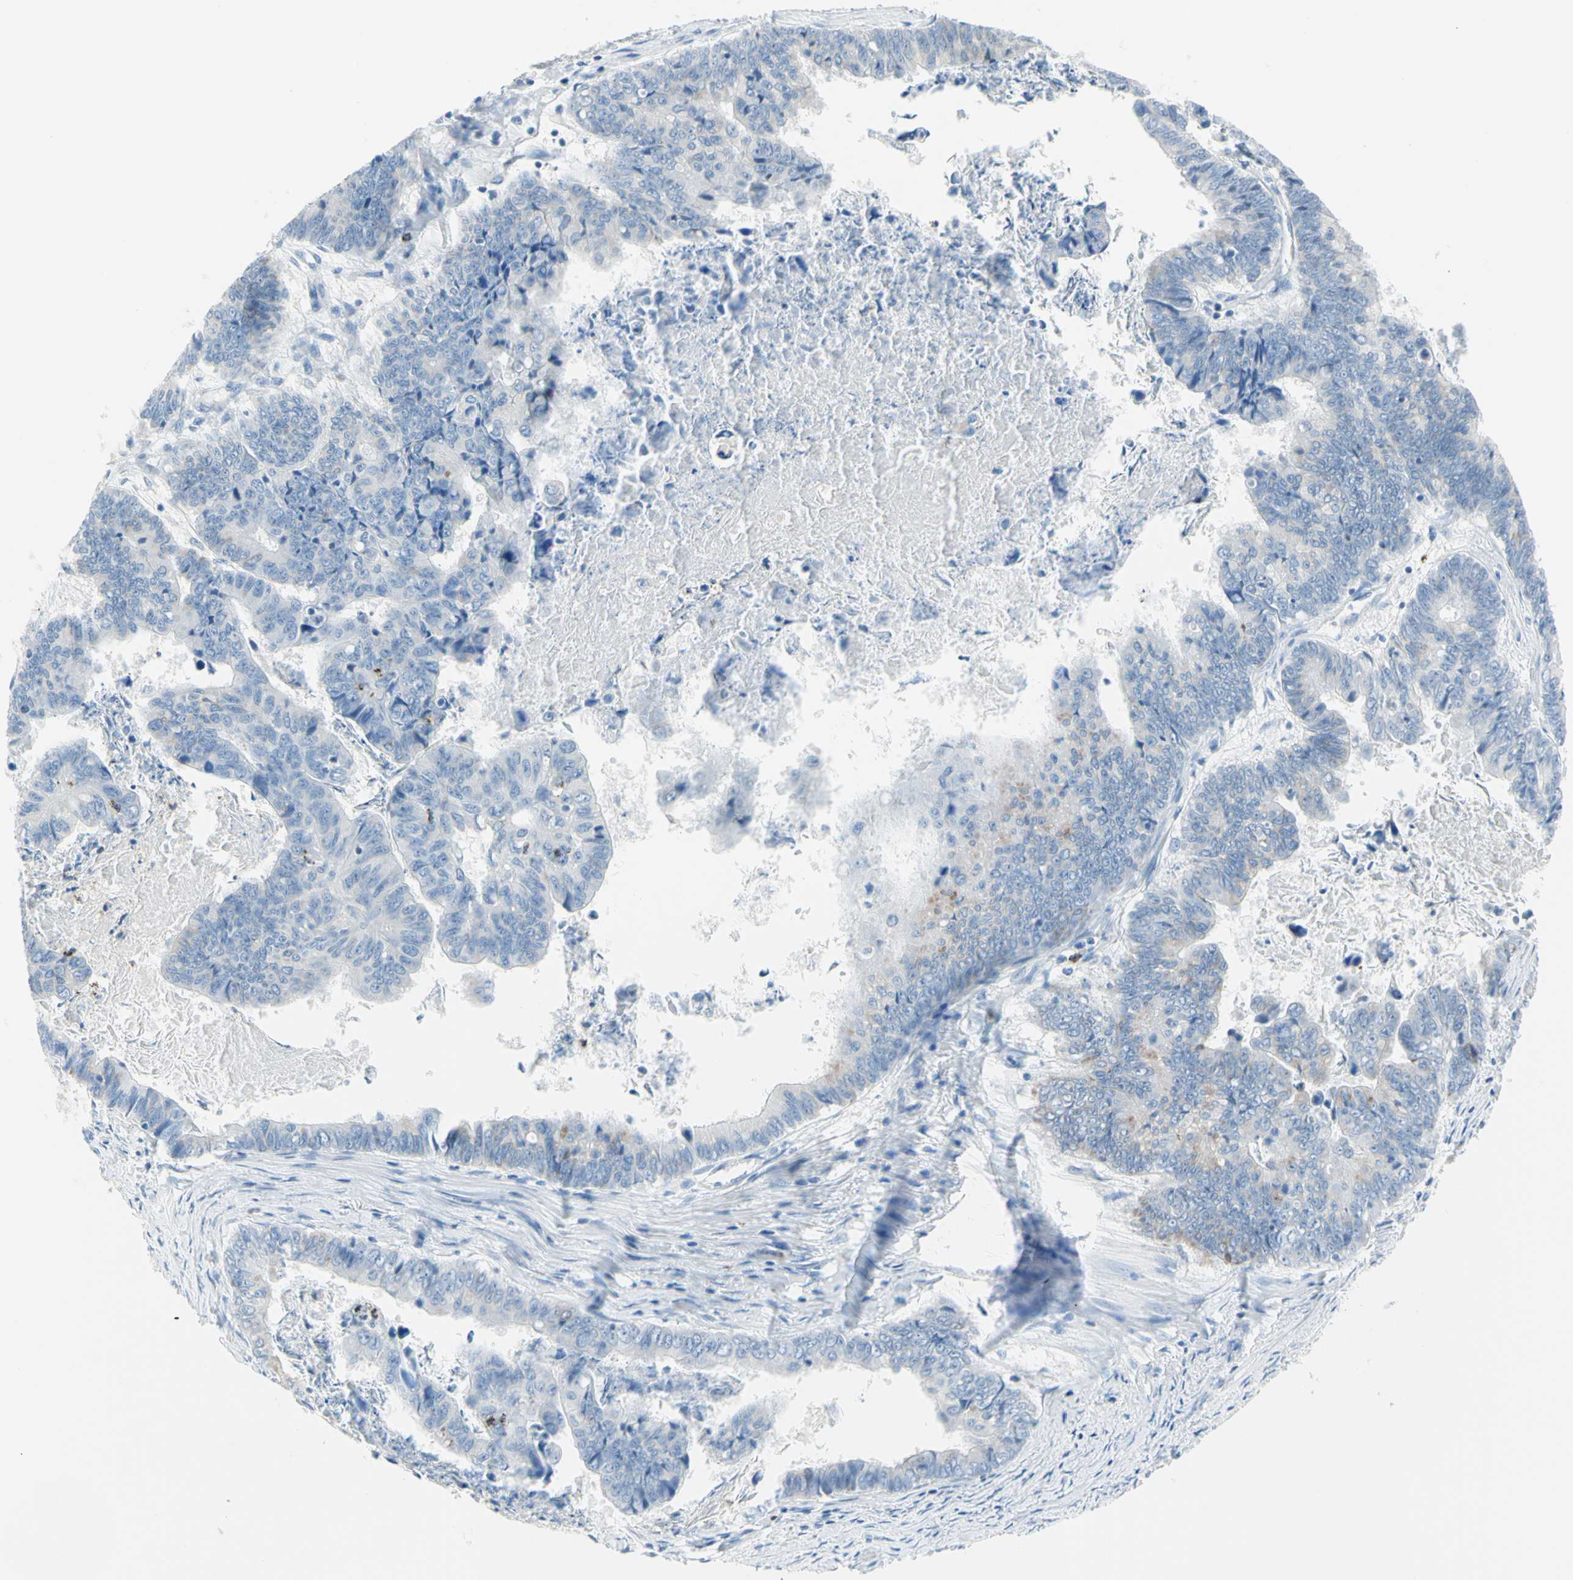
{"staining": {"intensity": "negative", "quantity": "none", "location": "none"}, "tissue": "stomach cancer", "cell_type": "Tumor cells", "image_type": "cancer", "snomed": [{"axis": "morphology", "description": "Adenocarcinoma, NOS"}, {"axis": "topography", "description": "Stomach, lower"}], "caption": "Tumor cells are negative for brown protein staining in stomach cancer (adenocarcinoma).", "gene": "CYSLTR1", "patient": {"sex": "male", "age": 77}}